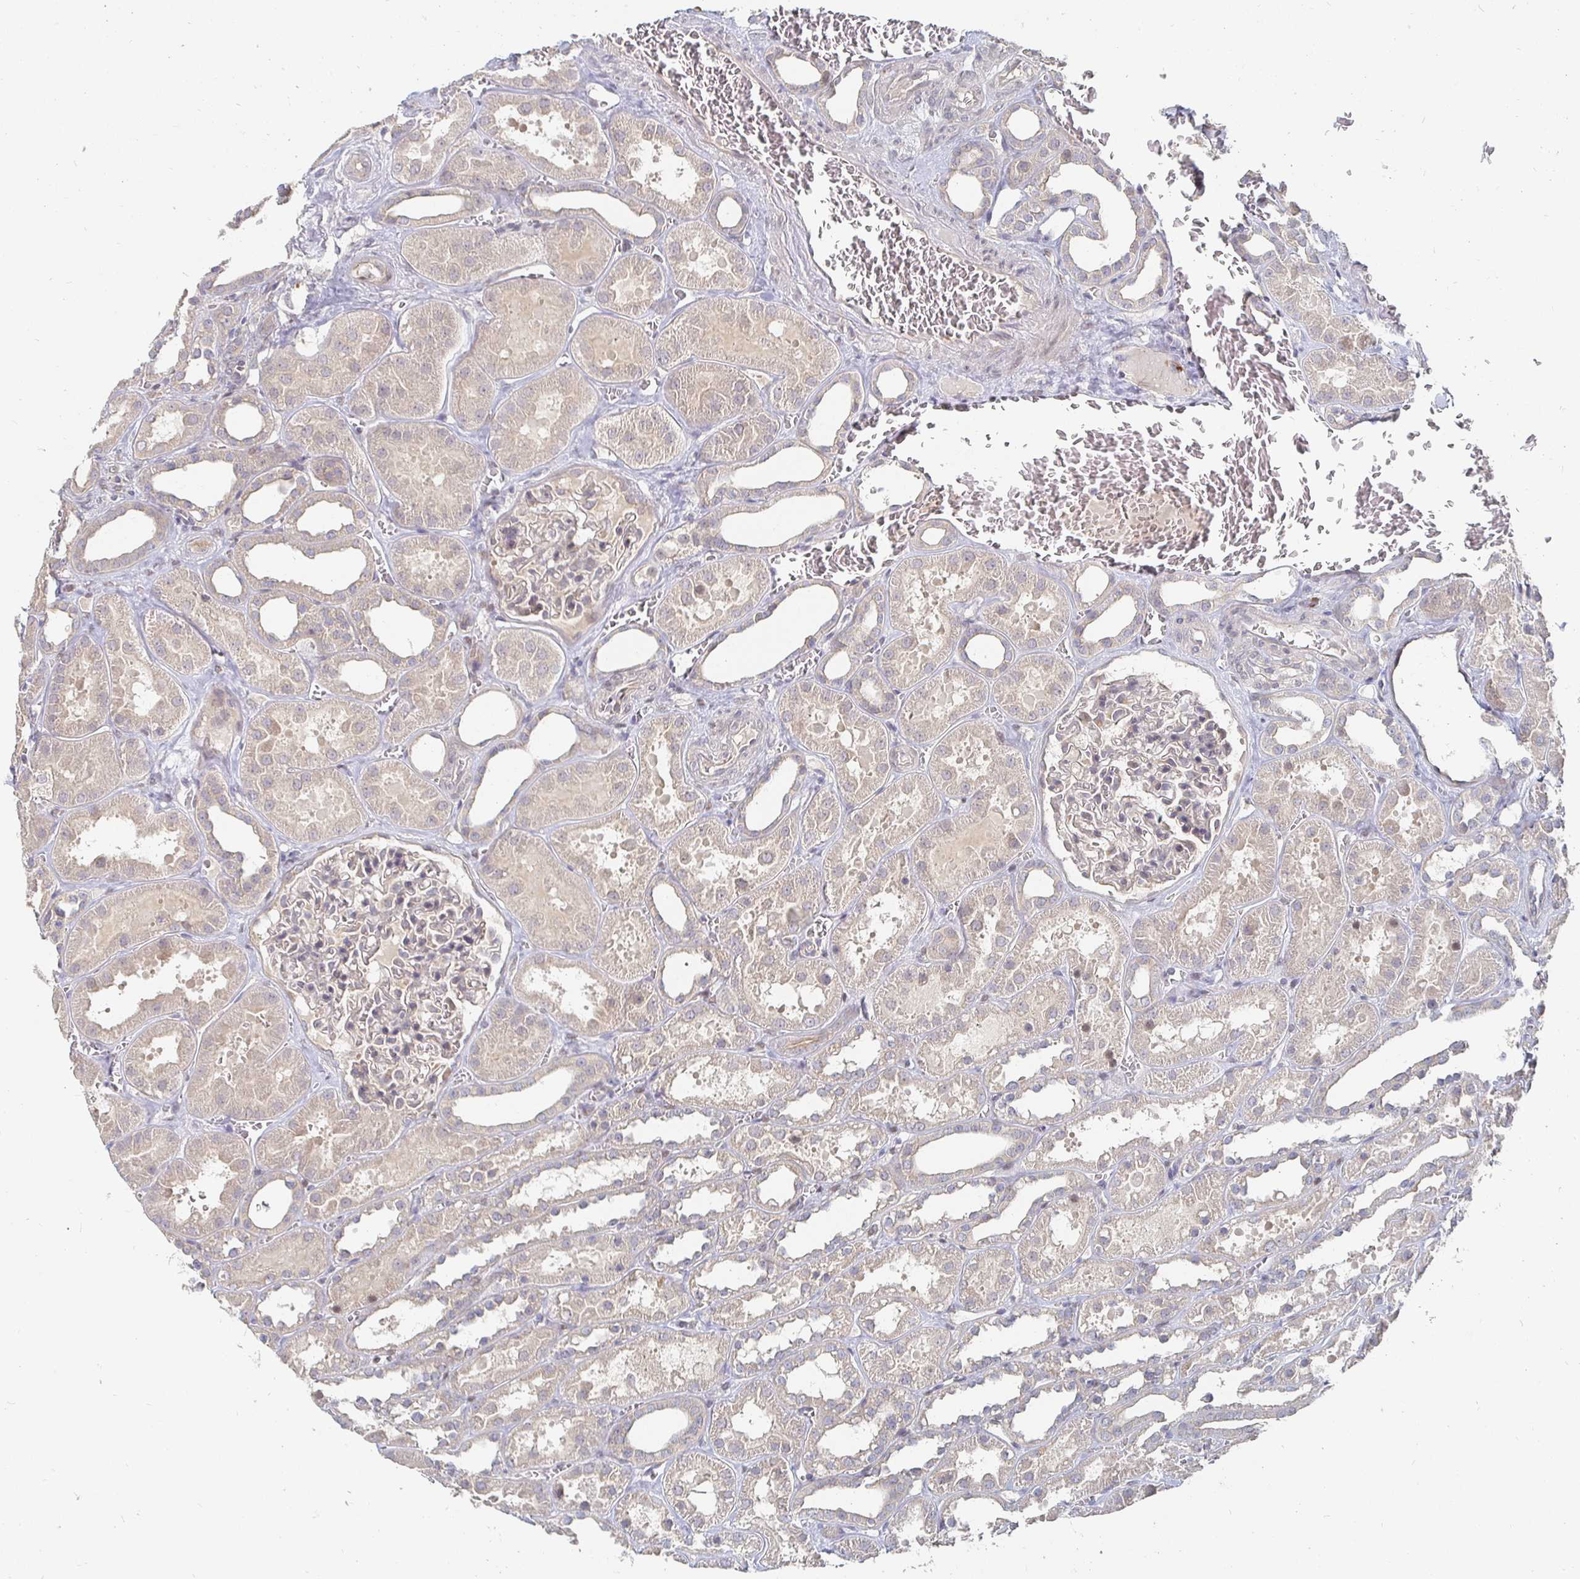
{"staining": {"intensity": "weak", "quantity": "25%-75%", "location": "nuclear"}, "tissue": "kidney", "cell_type": "Cells in glomeruli", "image_type": "normal", "snomed": [{"axis": "morphology", "description": "Normal tissue, NOS"}, {"axis": "topography", "description": "Kidney"}], "caption": "An immunohistochemistry image of unremarkable tissue is shown. Protein staining in brown highlights weak nuclear positivity in kidney within cells in glomeruli. The protein of interest is stained brown, and the nuclei are stained in blue (DAB IHC with brightfield microscopy, high magnification).", "gene": "MEIS1", "patient": {"sex": "female", "age": 41}}